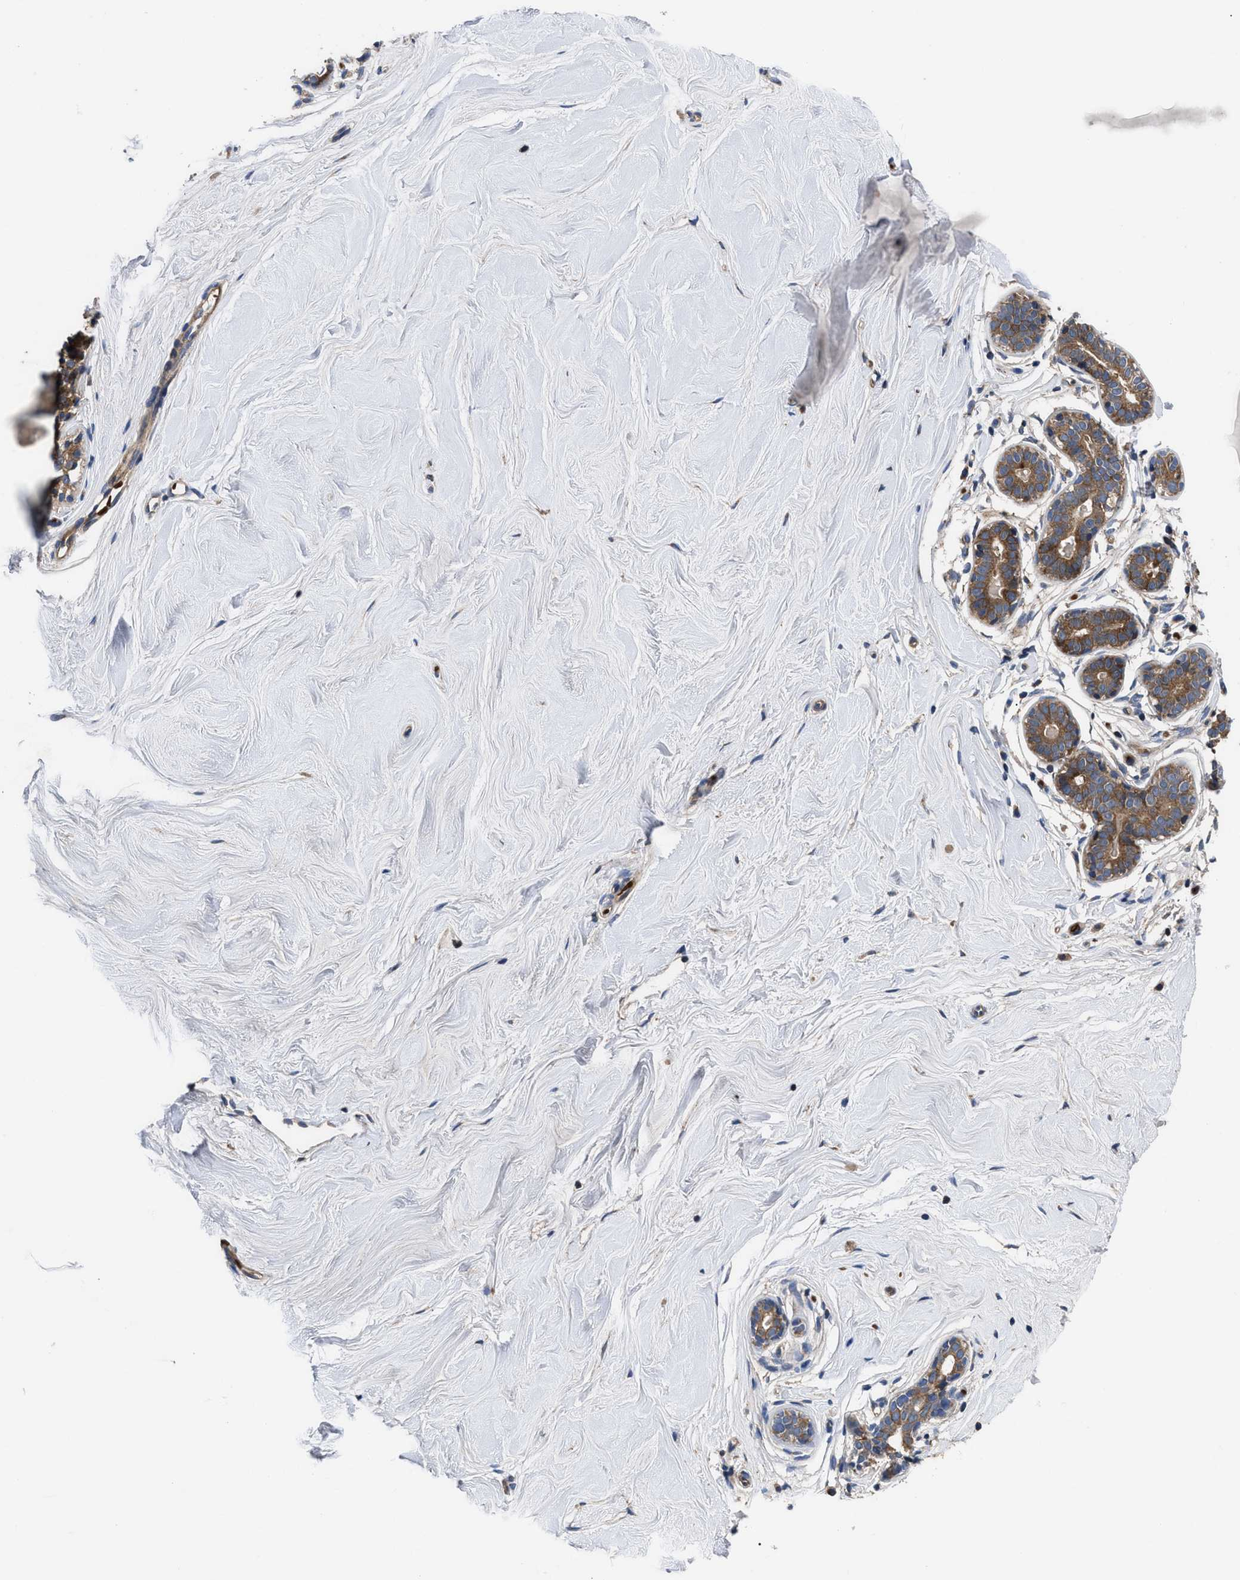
{"staining": {"intensity": "negative", "quantity": "none", "location": "none"}, "tissue": "breast", "cell_type": "Adipocytes", "image_type": "normal", "snomed": [{"axis": "morphology", "description": "Normal tissue, NOS"}, {"axis": "topography", "description": "Breast"}], "caption": "Normal breast was stained to show a protein in brown. There is no significant expression in adipocytes. (Stains: DAB (3,3'-diaminobenzidine) immunohistochemistry with hematoxylin counter stain, Microscopy: brightfield microscopy at high magnification).", "gene": "YBEY", "patient": {"sex": "female", "age": 22}}